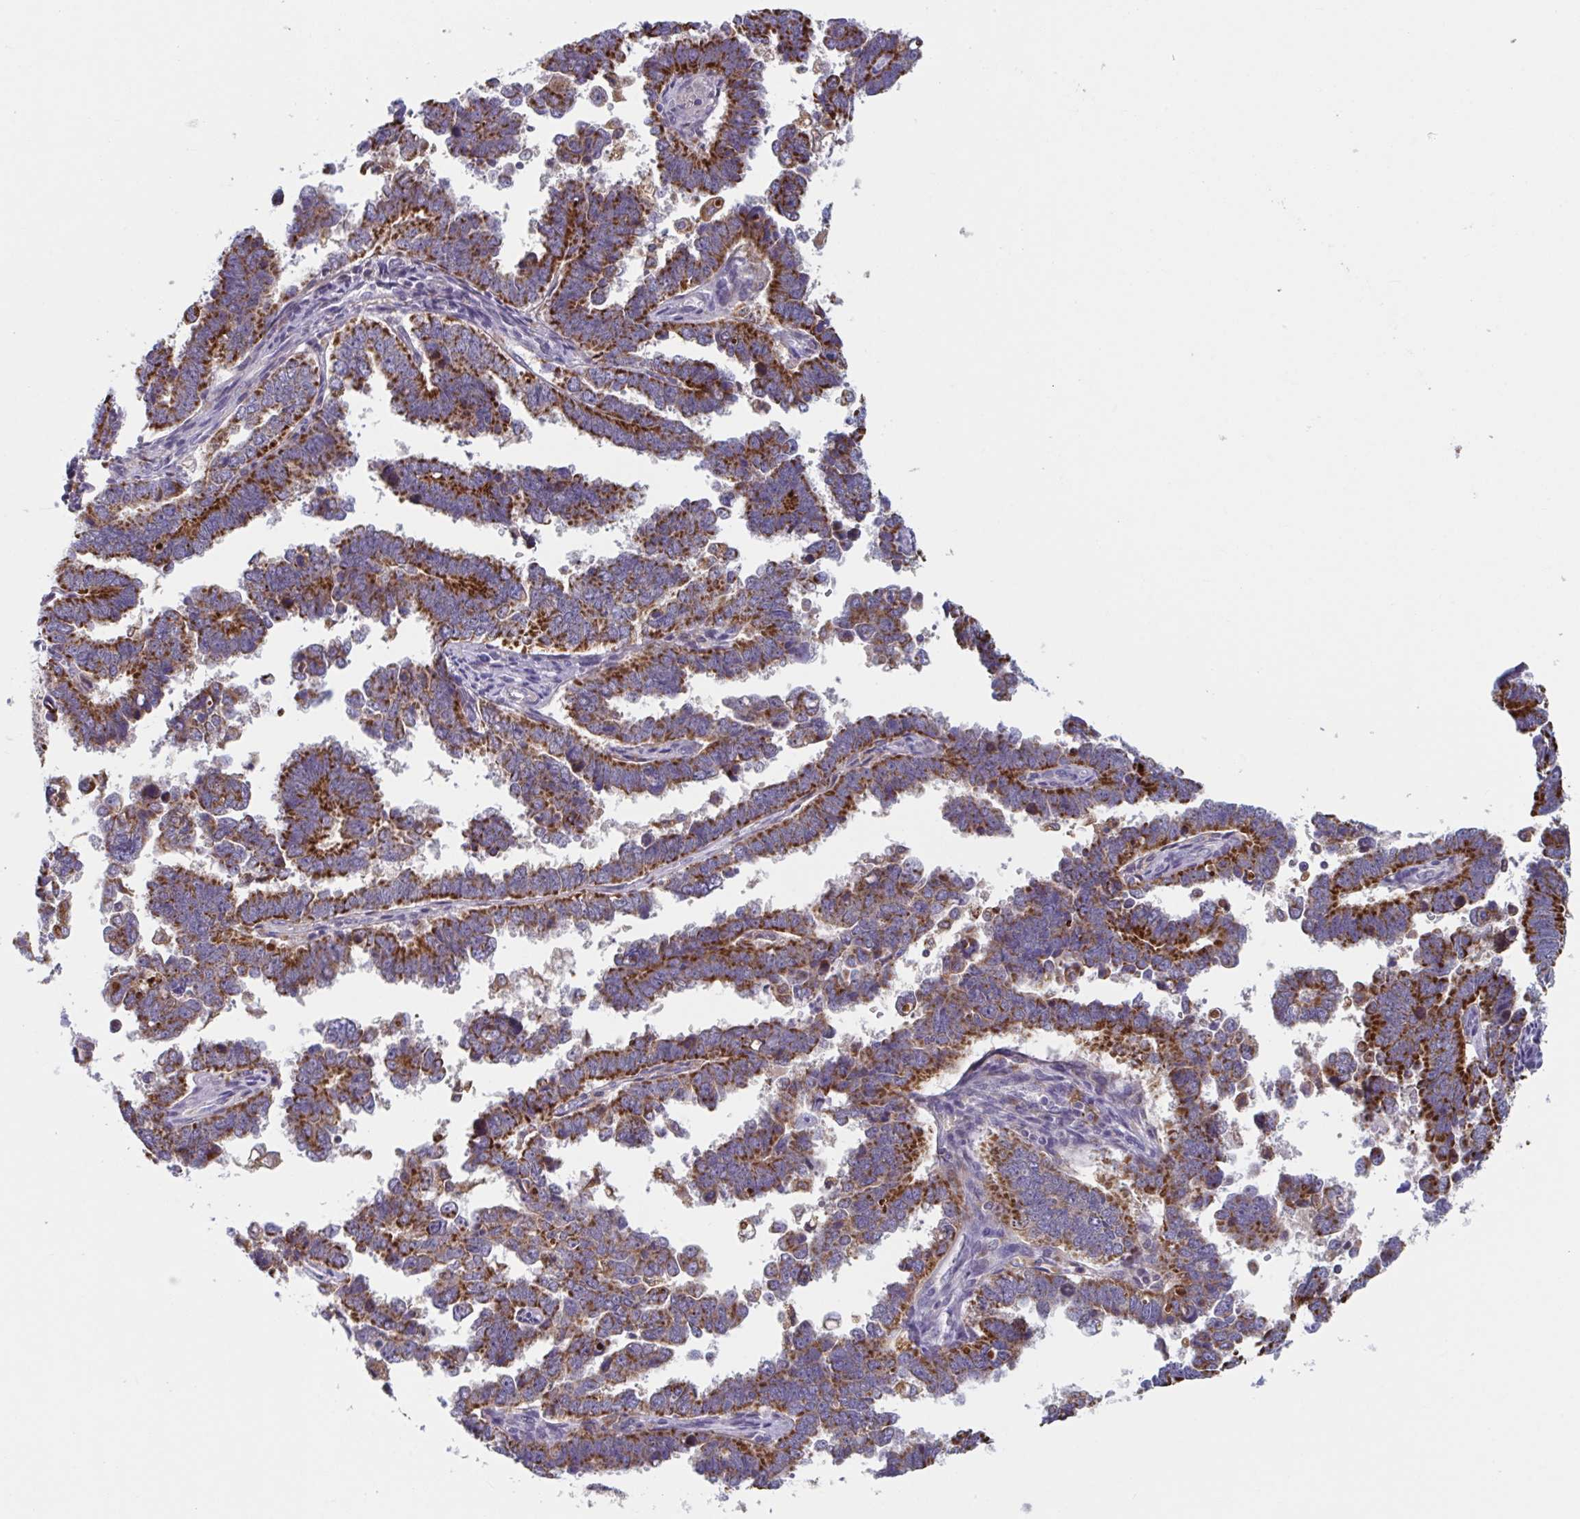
{"staining": {"intensity": "strong", "quantity": ">75%", "location": "cytoplasmic/membranous"}, "tissue": "endometrial cancer", "cell_type": "Tumor cells", "image_type": "cancer", "snomed": [{"axis": "morphology", "description": "Adenocarcinoma, NOS"}, {"axis": "topography", "description": "Endometrium"}], "caption": "This is an image of immunohistochemistry staining of endometrial cancer (adenocarcinoma), which shows strong staining in the cytoplasmic/membranous of tumor cells.", "gene": "NIPSNAP1", "patient": {"sex": "female", "age": 75}}